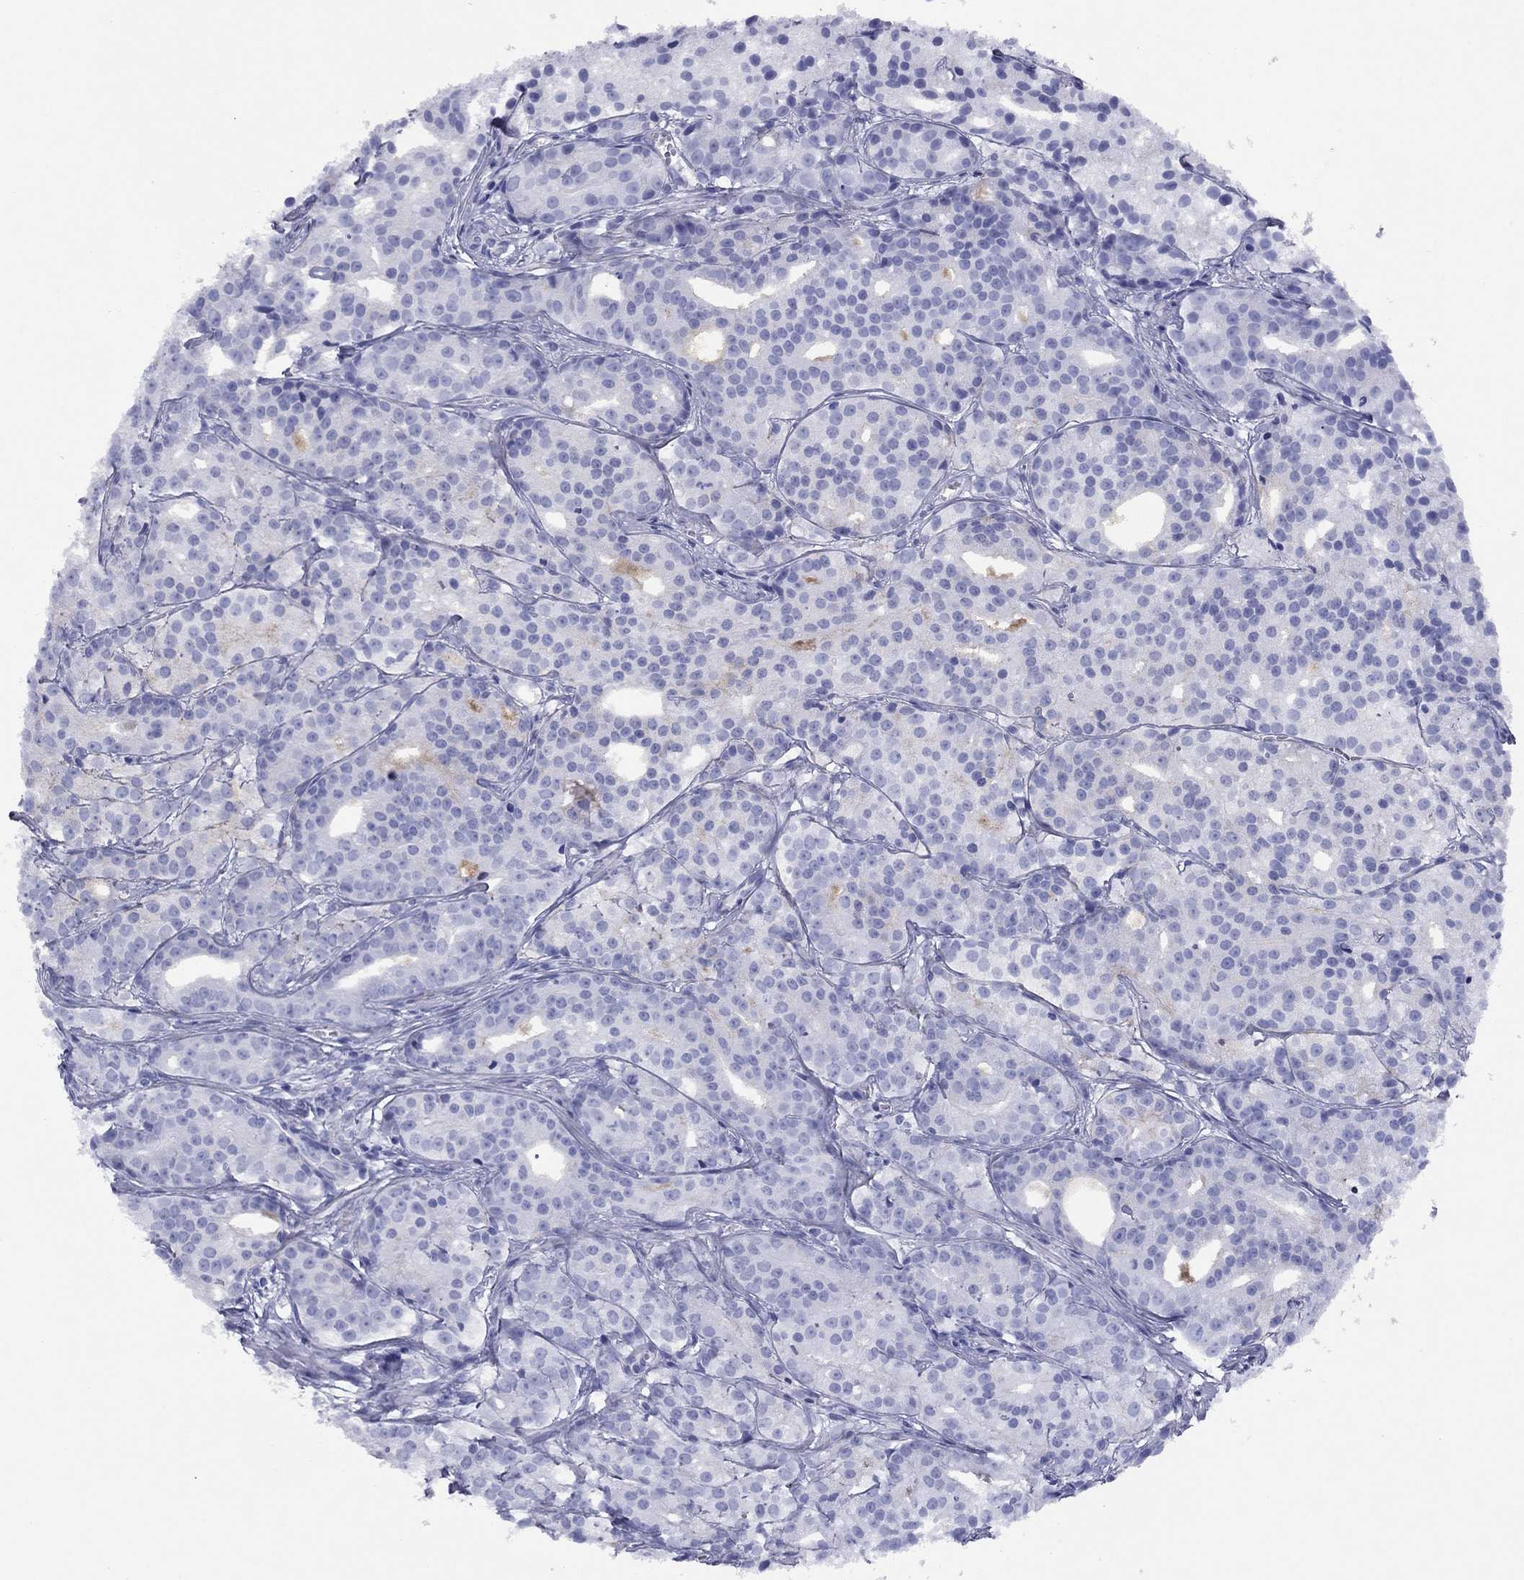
{"staining": {"intensity": "negative", "quantity": "none", "location": "none"}, "tissue": "prostate cancer", "cell_type": "Tumor cells", "image_type": "cancer", "snomed": [{"axis": "morphology", "description": "Adenocarcinoma, Medium grade"}, {"axis": "topography", "description": "Prostate"}], "caption": "This is a image of immunohistochemistry staining of prostate cancer (medium-grade adenocarcinoma), which shows no expression in tumor cells. The staining was performed using DAB to visualize the protein expression in brown, while the nuclei were stained in blue with hematoxylin (Magnification: 20x).", "gene": "HAO1", "patient": {"sex": "male", "age": 74}}